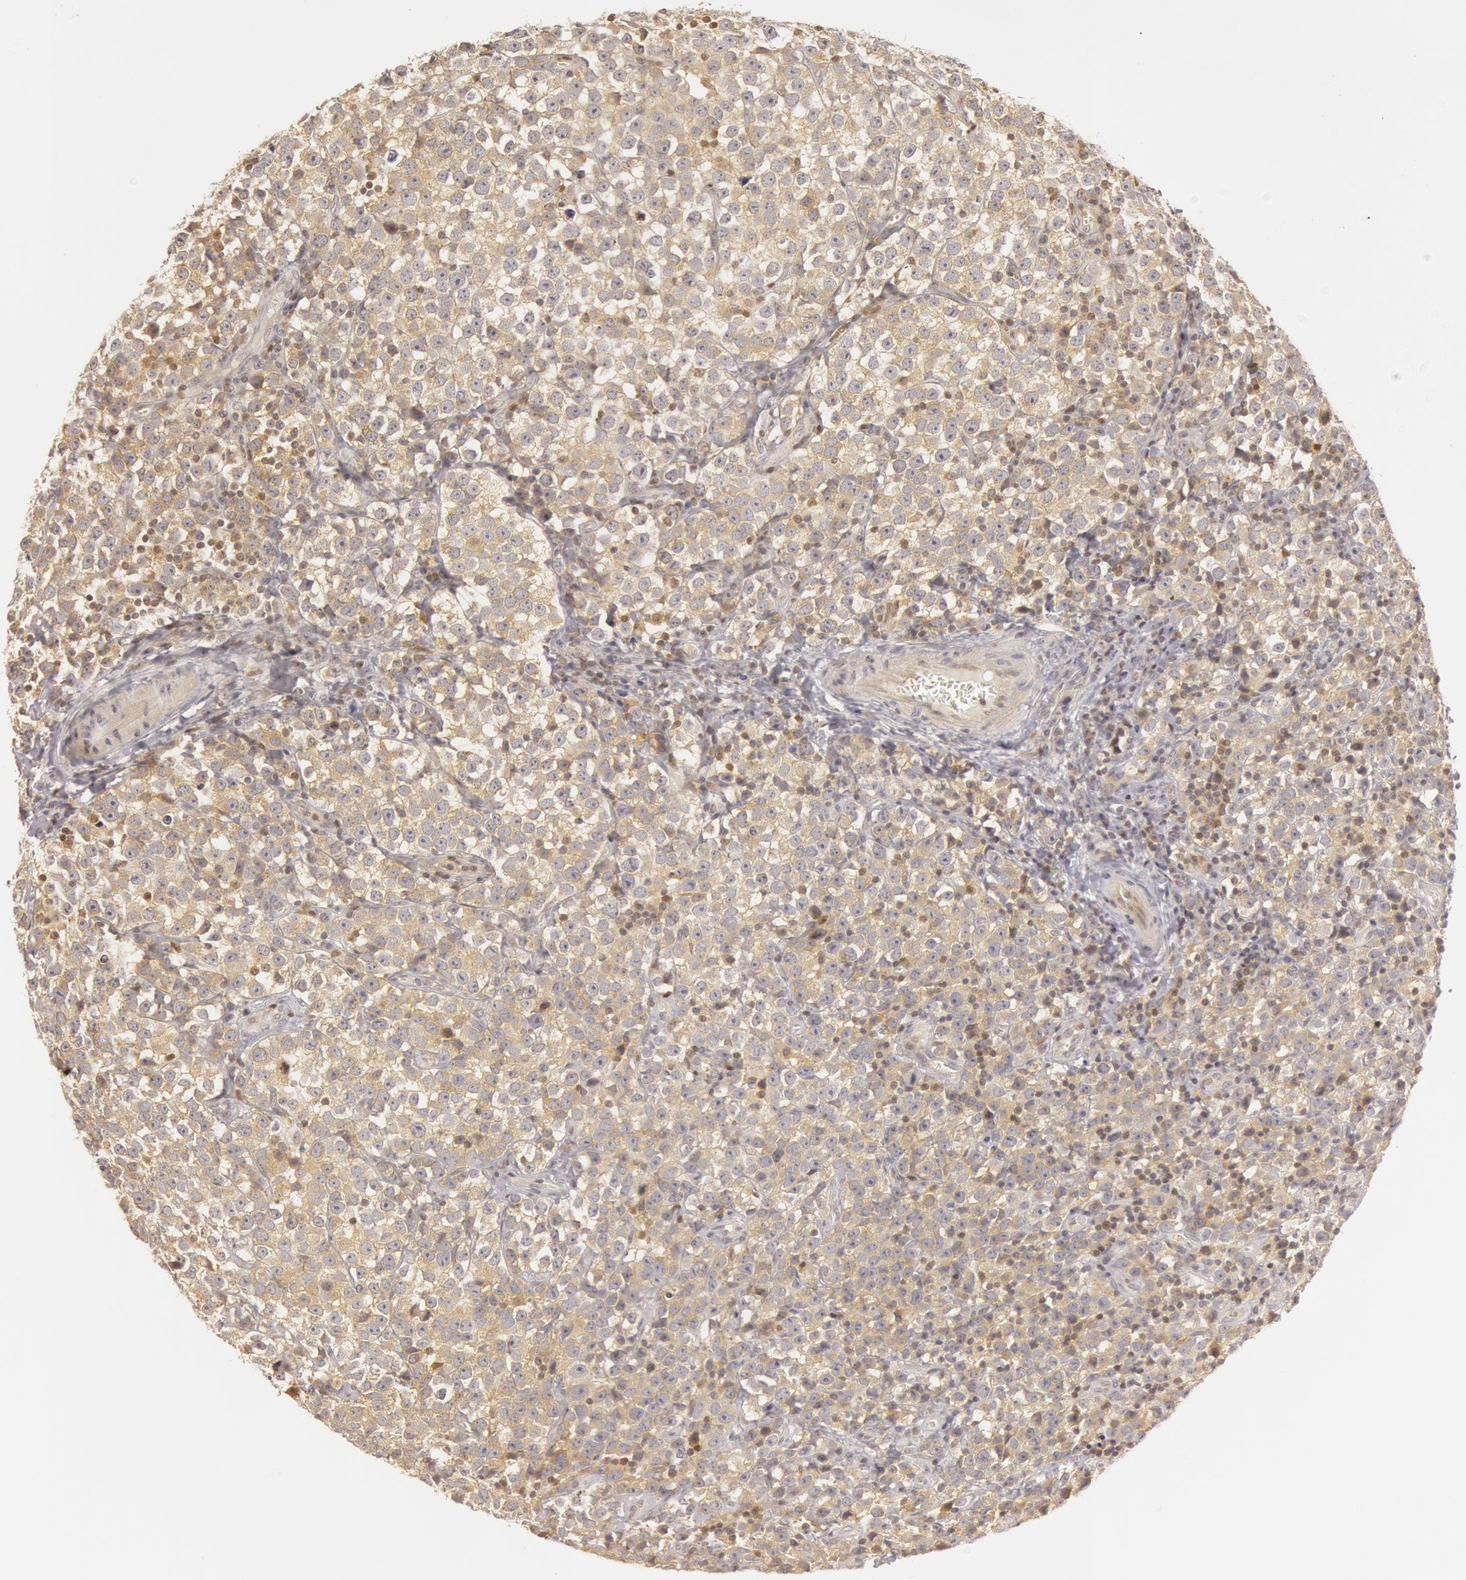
{"staining": {"intensity": "negative", "quantity": "none", "location": "none"}, "tissue": "testis cancer", "cell_type": "Tumor cells", "image_type": "cancer", "snomed": [{"axis": "morphology", "description": "Seminoma, NOS"}, {"axis": "topography", "description": "Testis"}], "caption": "Immunohistochemical staining of human testis cancer displays no significant positivity in tumor cells.", "gene": "OASL", "patient": {"sex": "male", "age": 25}}